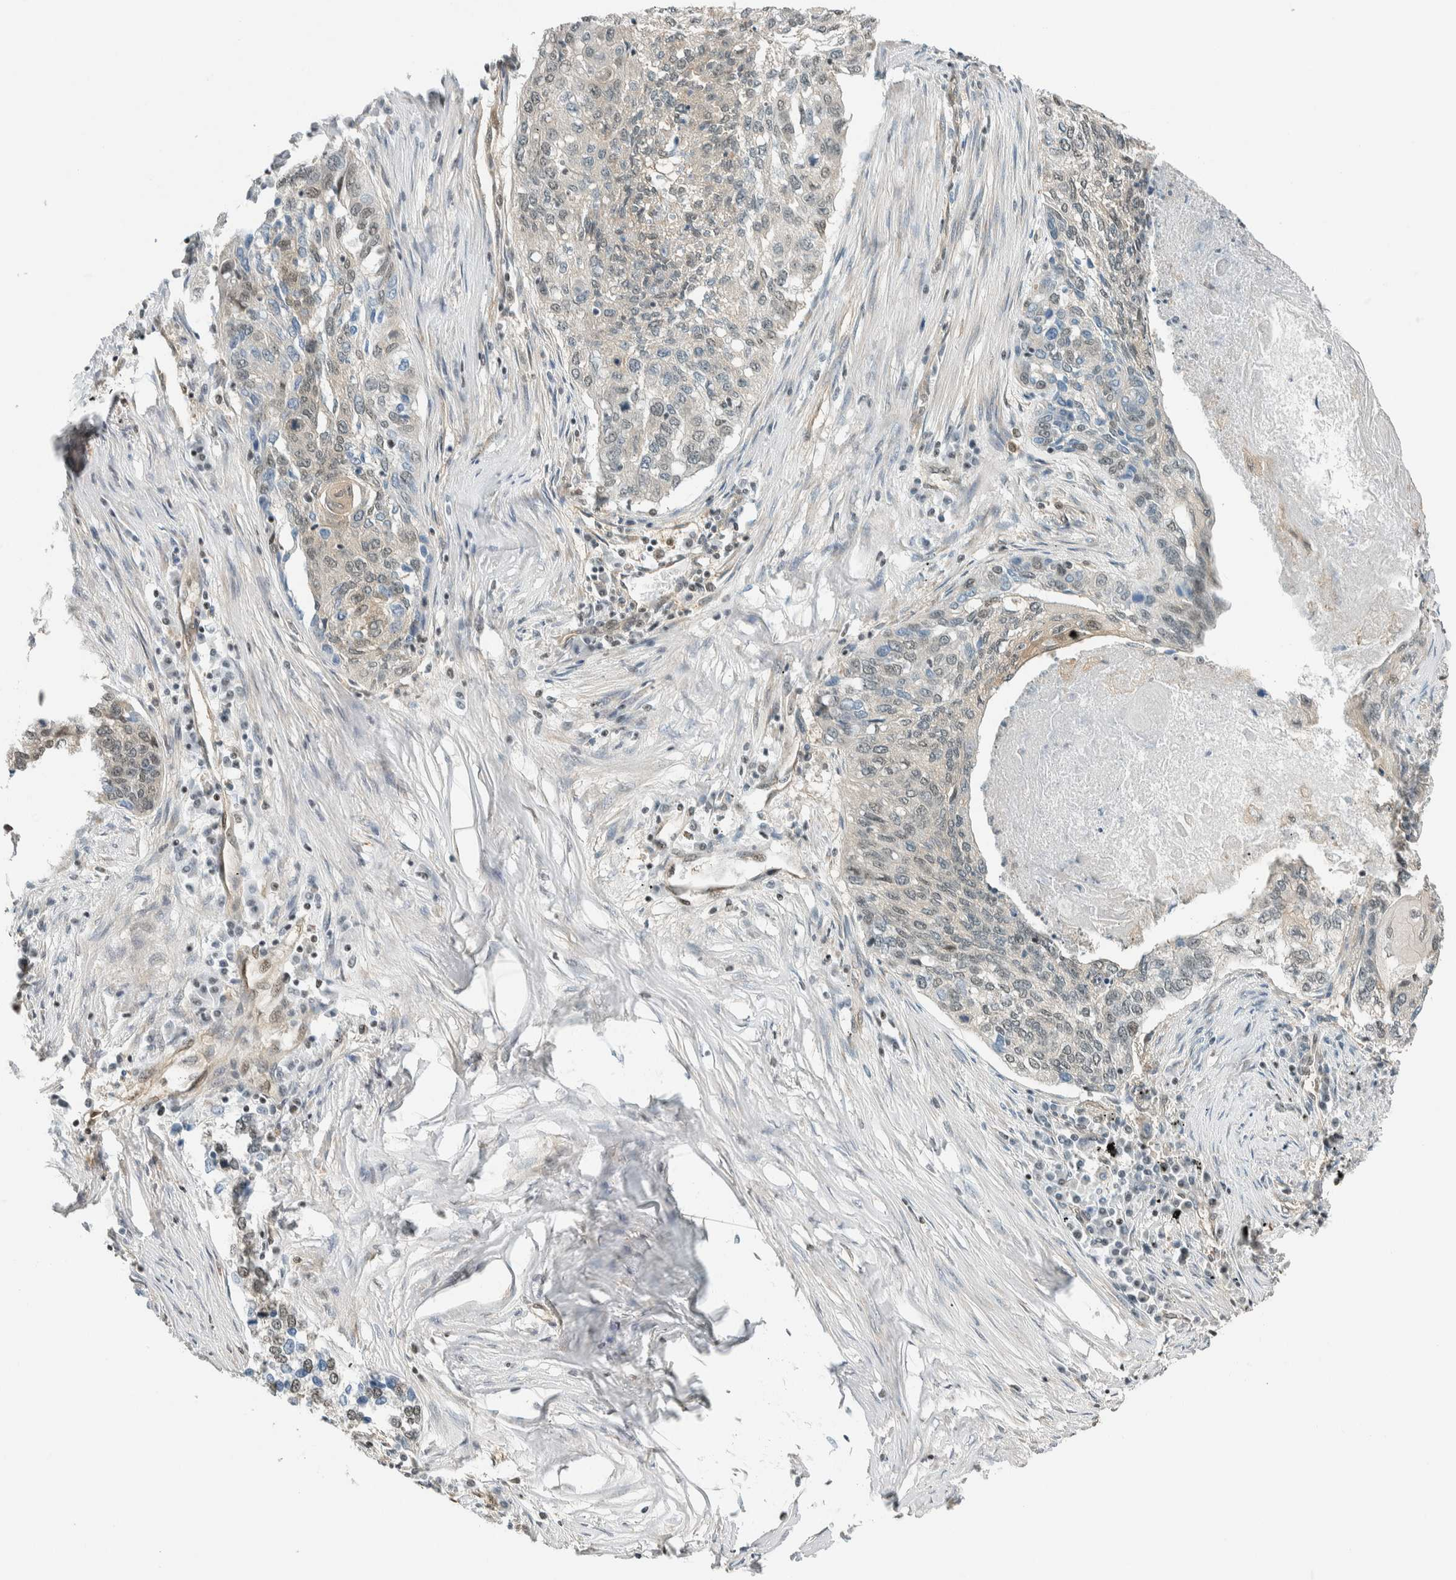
{"staining": {"intensity": "weak", "quantity": "25%-75%", "location": "cytoplasmic/membranous,nuclear"}, "tissue": "lung cancer", "cell_type": "Tumor cells", "image_type": "cancer", "snomed": [{"axis": "morphology", "description": "Squamous cell carcinoma, NOS"}, {"axis": "topography", "description": "Lung"}], "caption": "Protein analysis of lung cancer tissue reveals weak cytoplasmic/membranous and nuclear staining in about 25%-75% of tumor cells. Immunohistochemistry stains the protein in brown and the nuclei are stained blue.", "gene": "NIBAN2", "patient": {"sex": "female", "age": 63}}